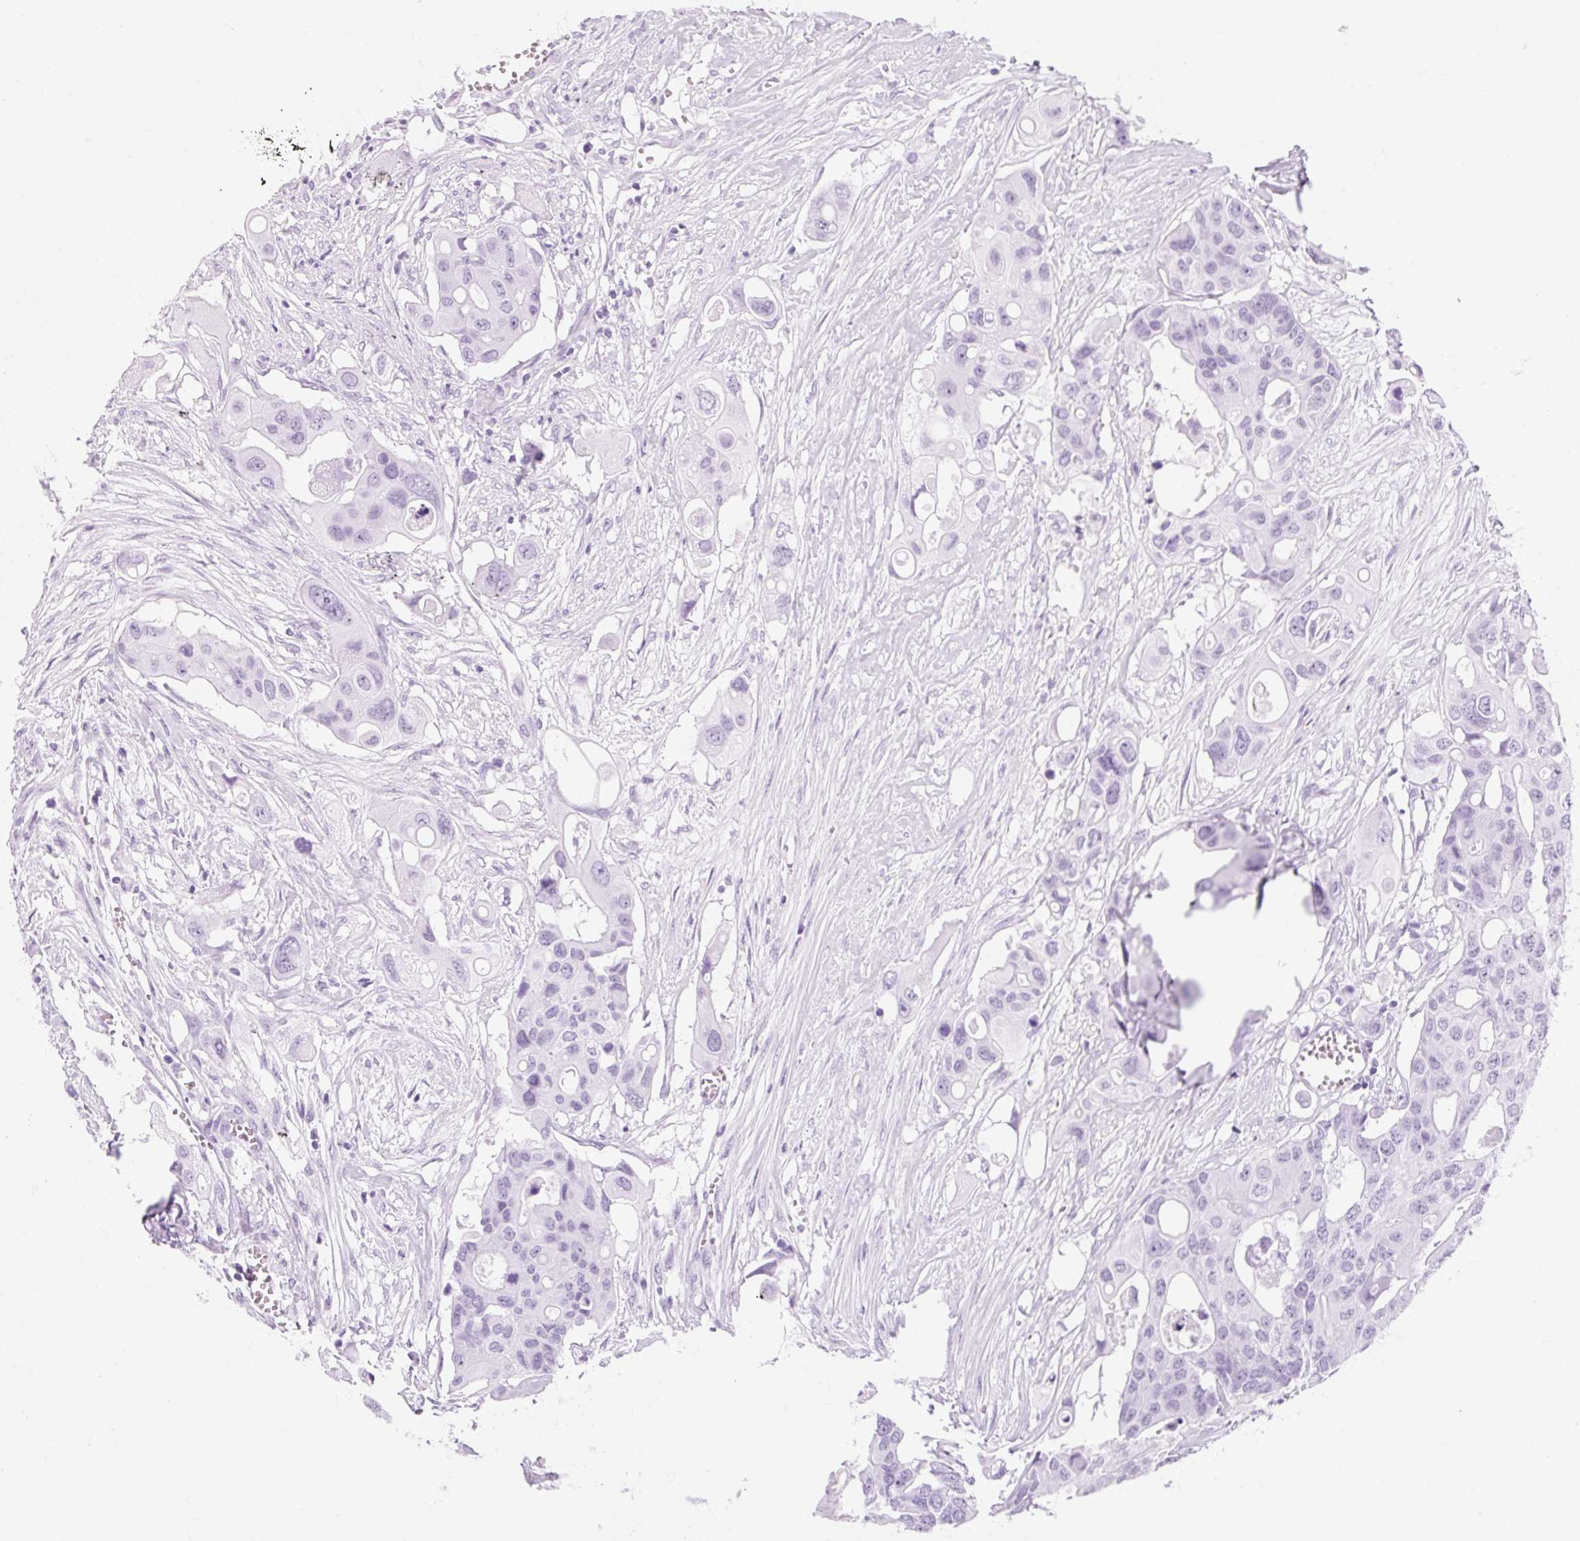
{"staining": {"intensity": "negative", "quantity": "none", "location": "none"}, "tissue": "colorectal cancer", "cell_type": "Tumor cells", "image_type": "cancer", "snomed": [{"axis": "morphology", "description": "Adenocarcinoma, NOS"}, {"axis": "topography", "description": "Colon"}], "caption": "Human colorectal cancer (adenocarcinoma) stained for a protein using immunohistochemistry exhibits no expression in tumor cells.", "gene": "TIGD2", "patient": {"sex": "male", "age": 77}}